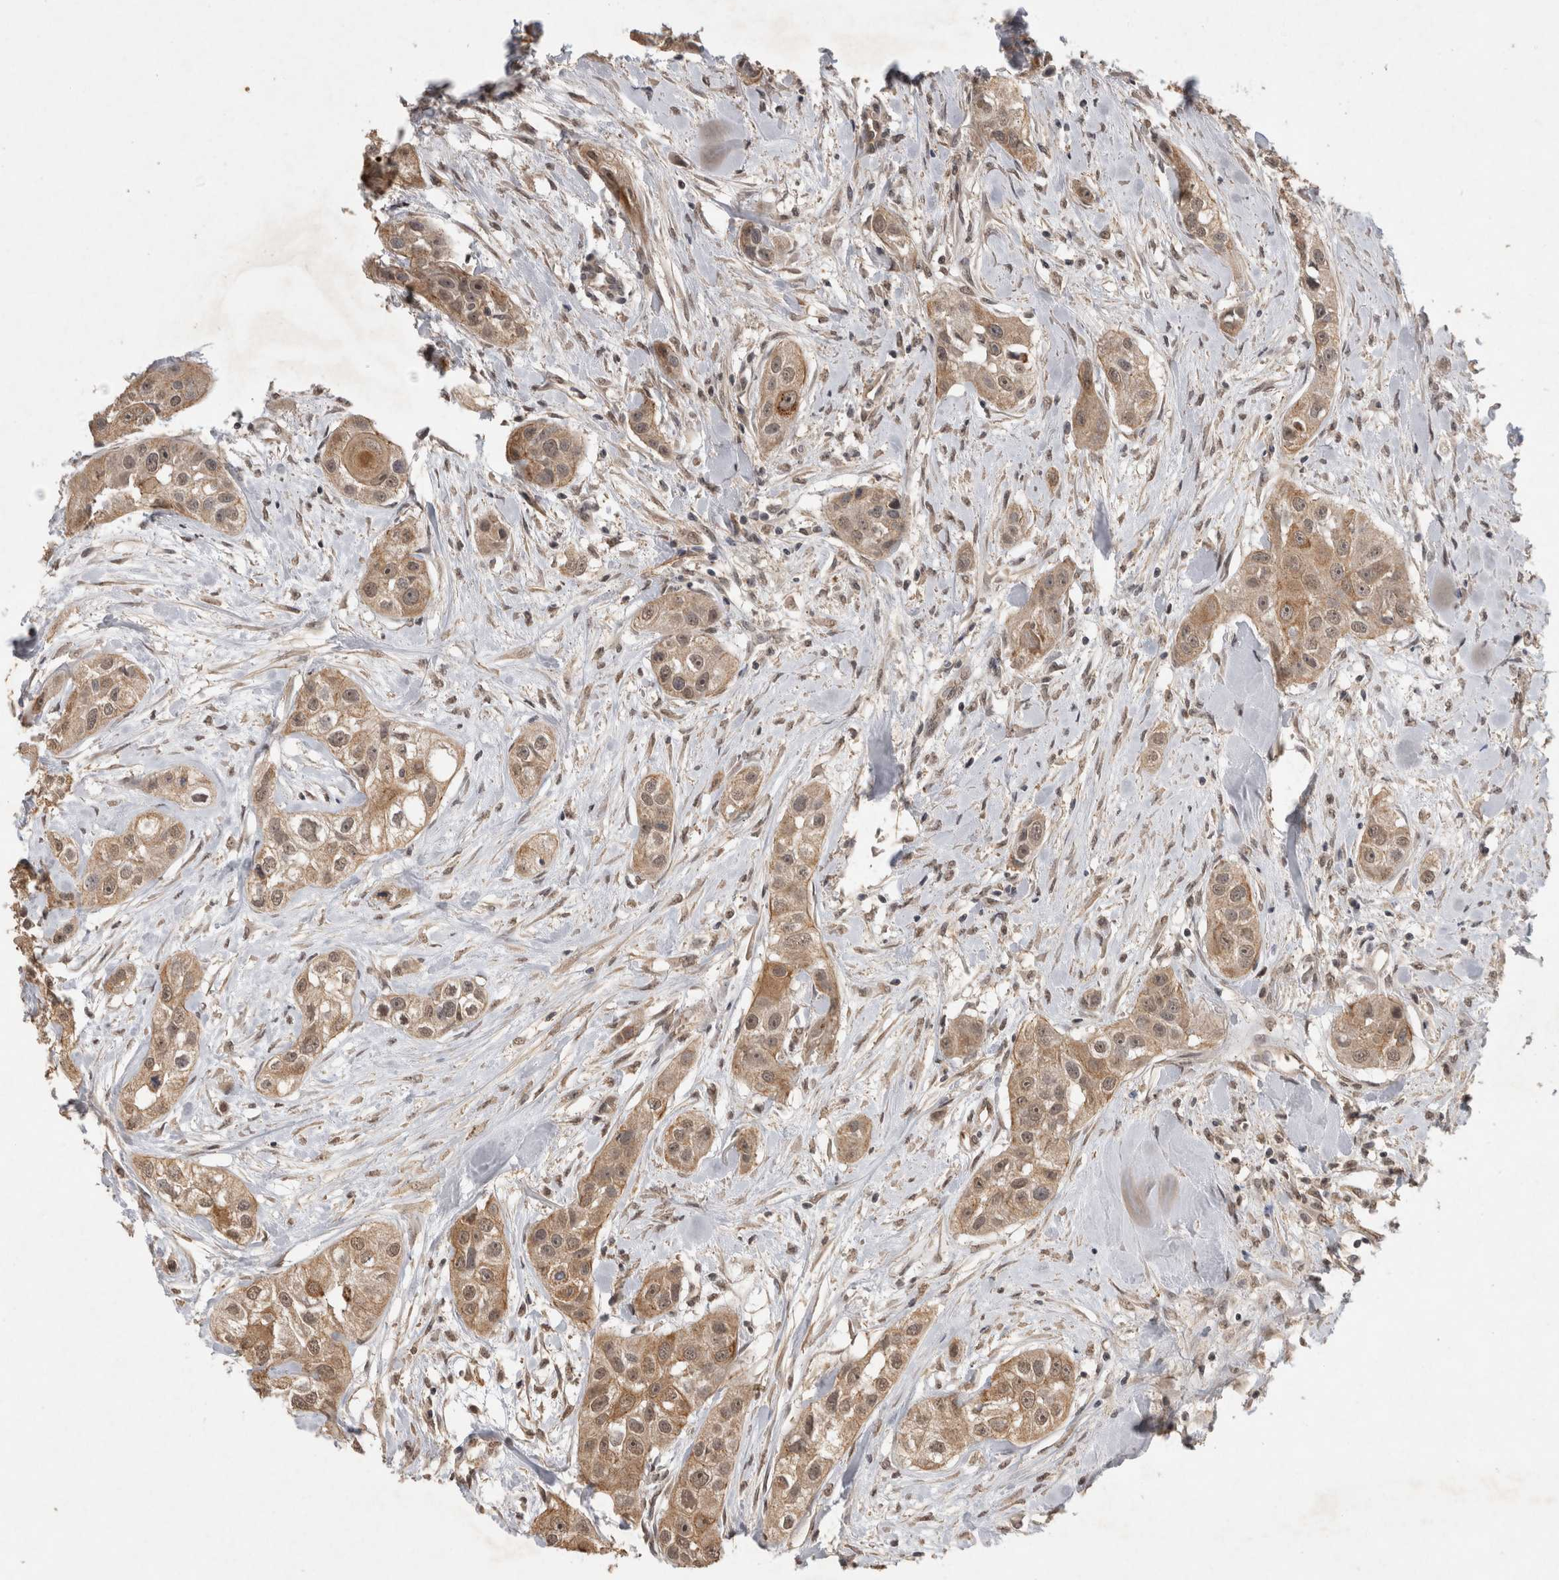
{"staining": {"intensity": "moderate", "quantity": ">75%", "location": "cytoplasmic/membranous"}, "tissue": "head and neck cancer", "cell_type": "Tumor cells", "image_type": "cancer", "snomed": [{"axis": "morphology", "description": "Normal tissue, NOS"}, {"axis": "morphology", "description": "Squamous cell carcinoma, NOS"}, {"axis": "topography", "description": "Skeletal muscle"}, {"axis": "topography", "description": "Head-Neck"}], "caption": "This is a histology image of IHC staining of head and neck cancer, which shows moderate expression in the cytoplasmic/membranous of tumor cells.", "gene": "RHPN1", "patient": {"sex": "male", "age": 51}}